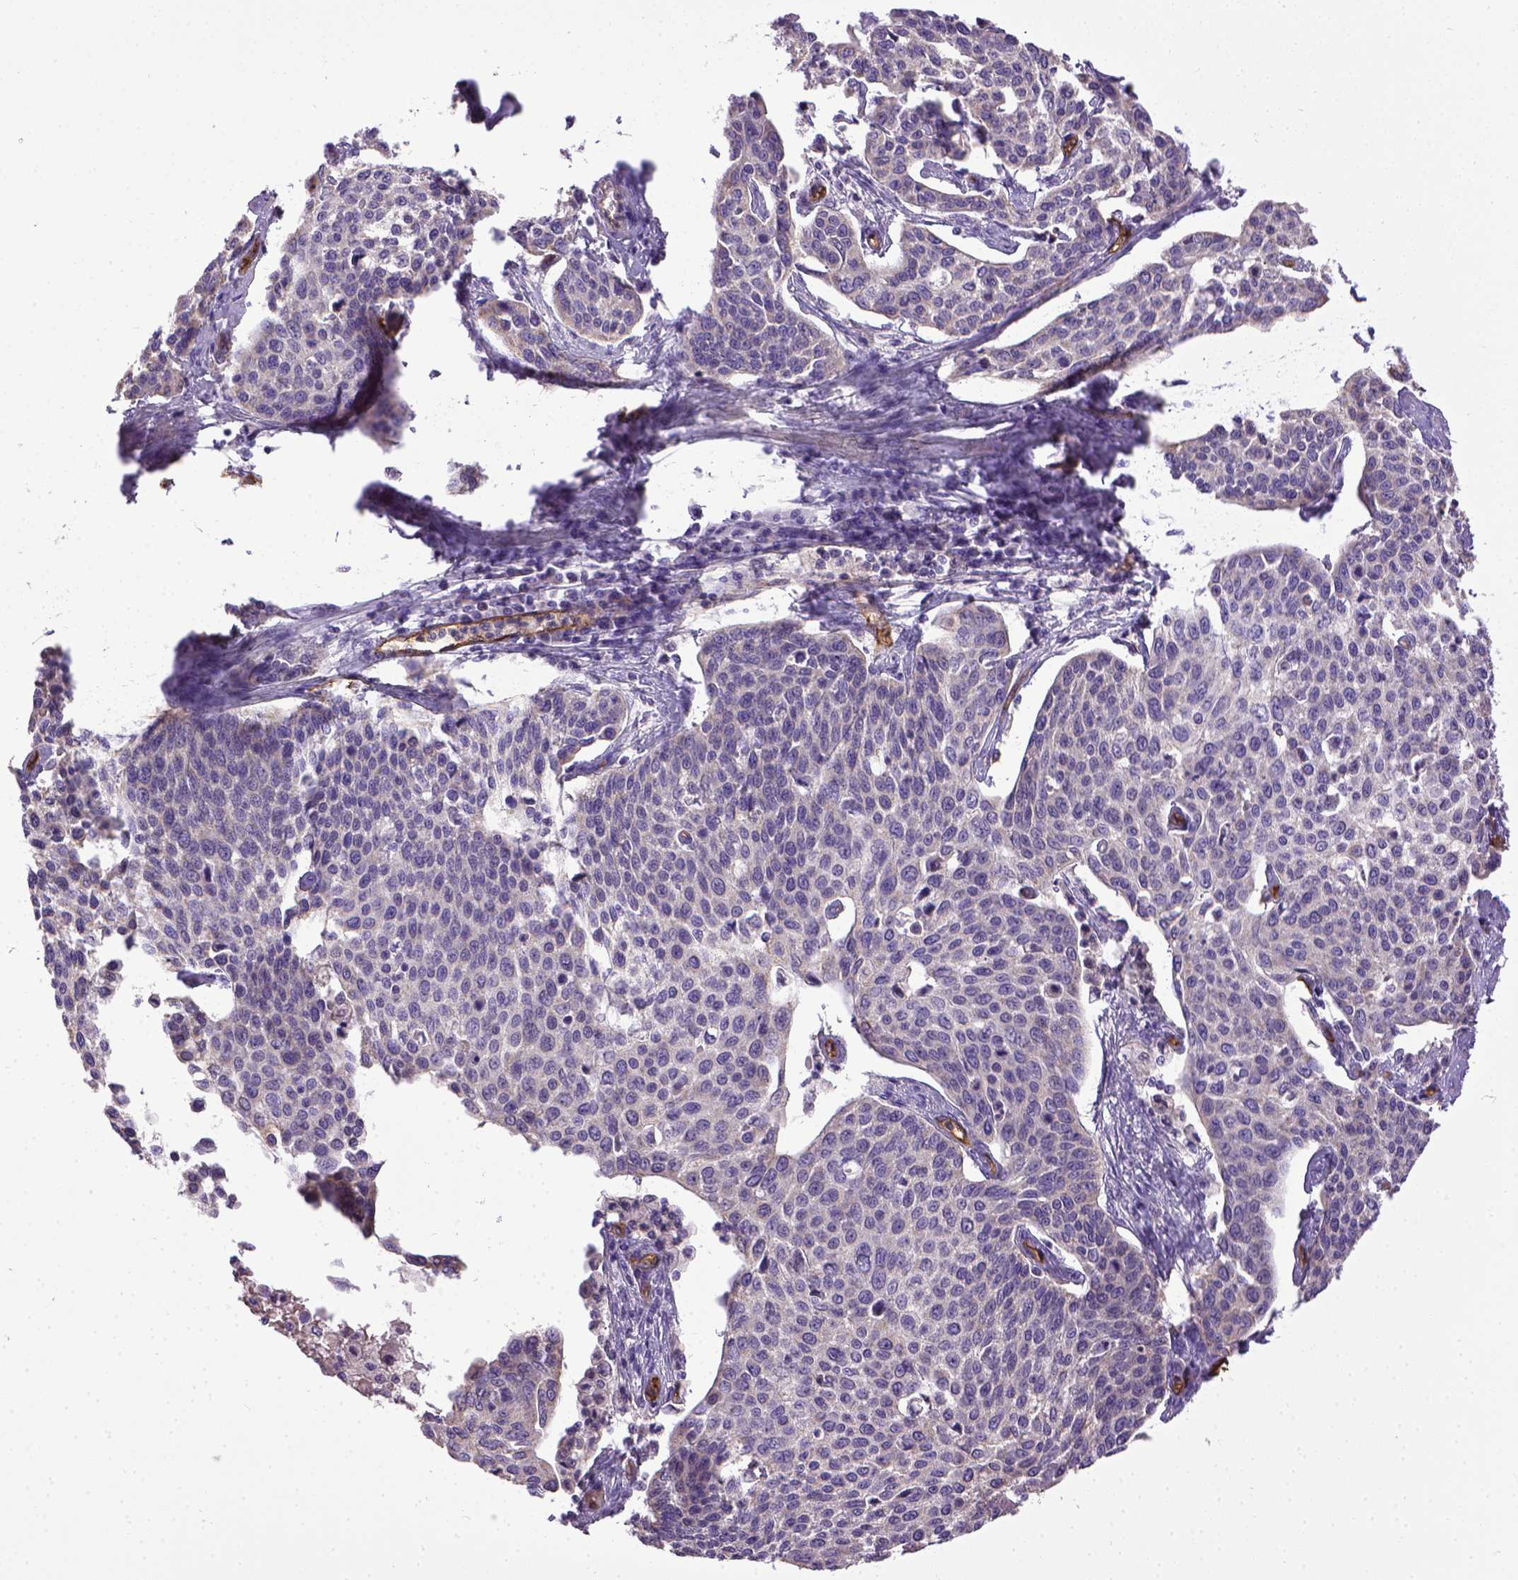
{"staining": {"intensity": "negative", "quantity": "none", "location": "none"}, "tissue": "cervical cancer", "cell_type": "Tumor cells", "image_type": "cancer", "snomed": [{"axis": "morphology", "description": "Squamous cell carcinoma, NOS"}, {"axis": "topography", "description": "Cervix"}], "caption": "Cervical squamous cell carcinoma stained for a protein using immunohistochemistry exhibits no expression tumor cells.", "gene": "ENG", "patient": {"sex": "female", "age": 34}}